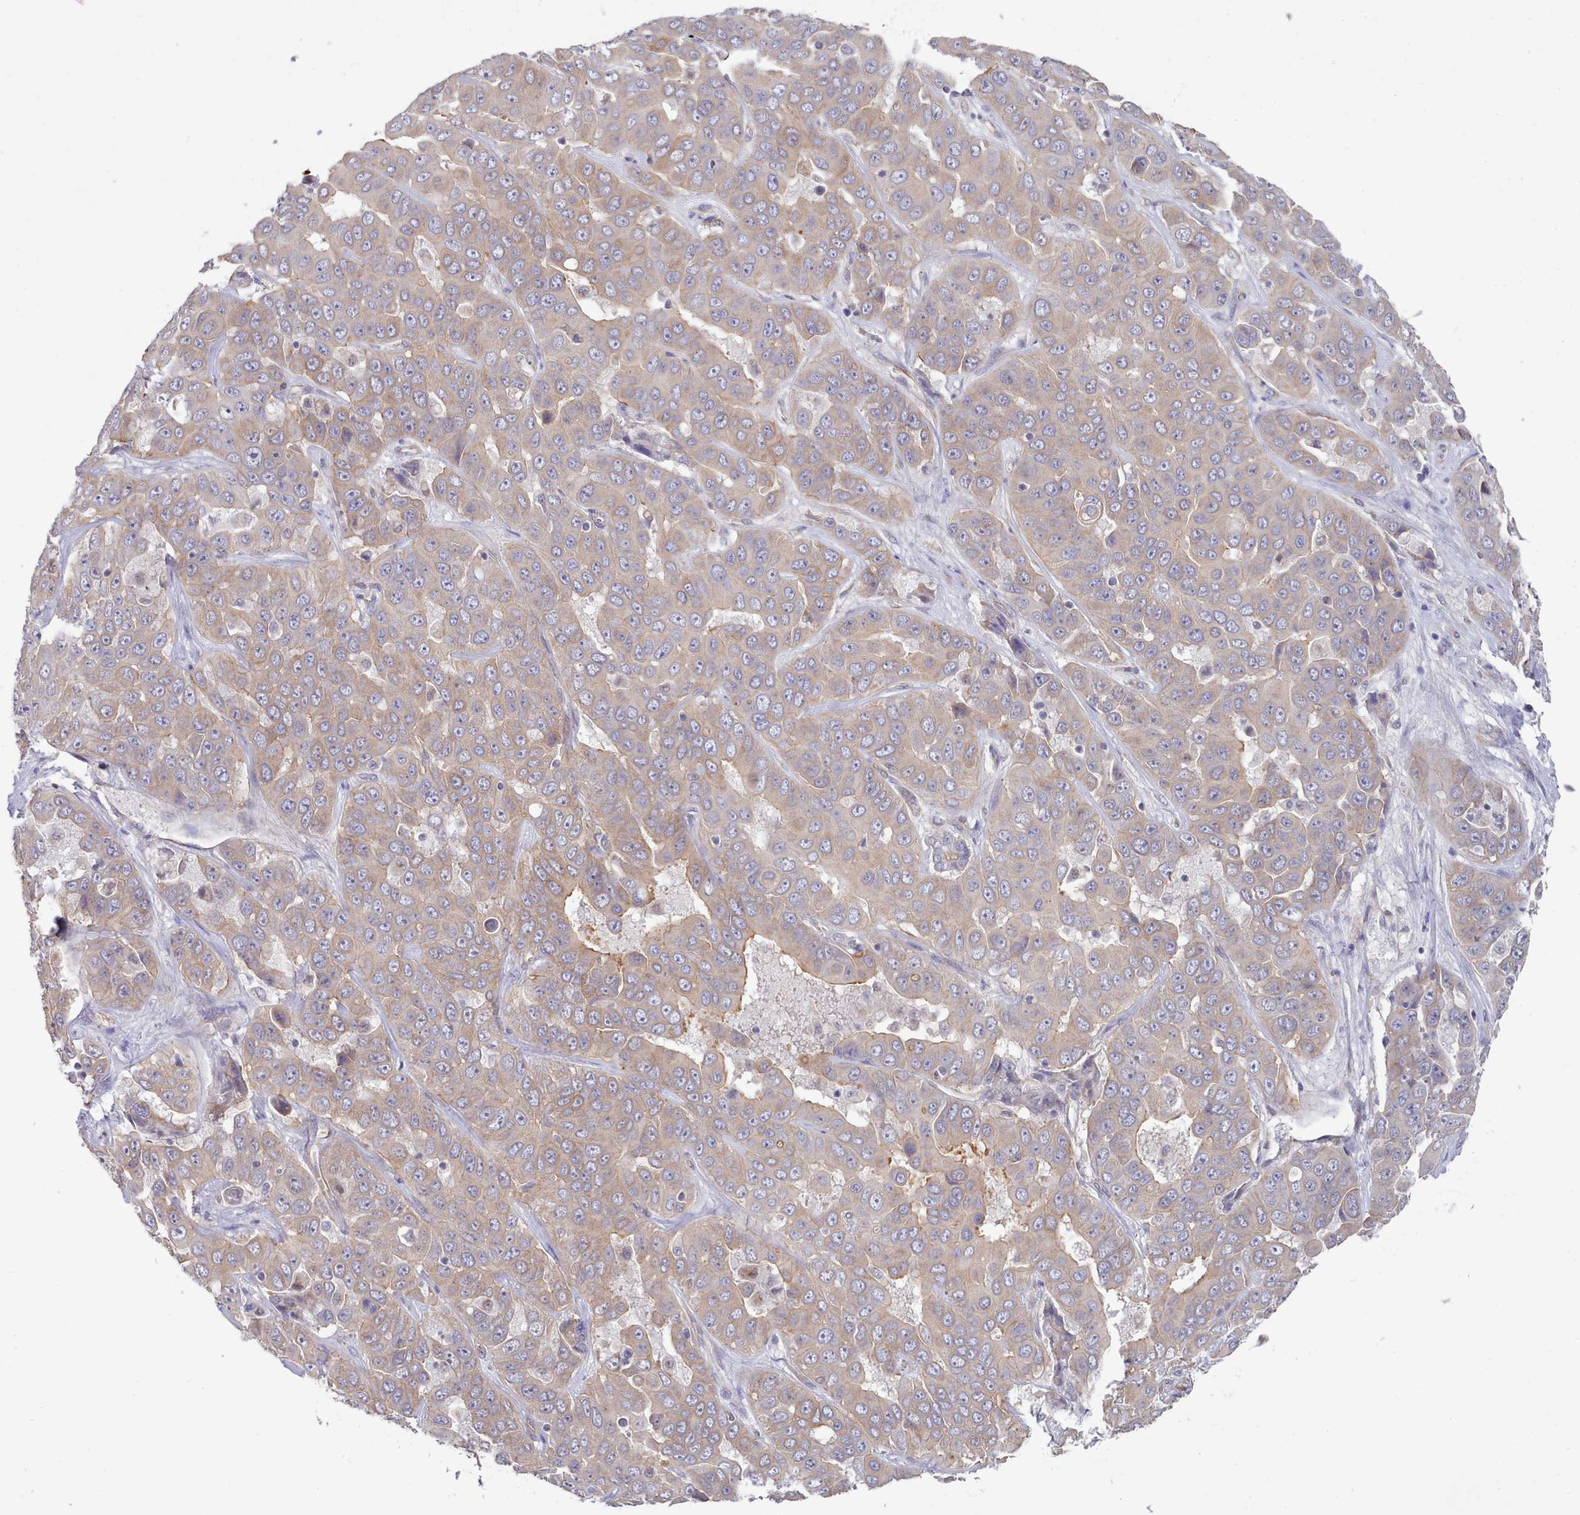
{"staining": {"intensity": "weak", "quantity": ">75%", "location": "cytoplasmic/membranous"}, "tissue": "liver cancer", "cell_type": "Tumor cells", "image_type": "cancer", "snomed": [{"axis": "morphology", "description": "Cholangiocarcinoma"}, {"axis": "topography", "description": "Liver"}], "caption": "Immunohistochemistry (DAB) staining of human cholangiocarcinoma (liver) exhibits weak cytoplasmic/membranous protein expression in approximately >75% of tumor cells. Using DAB (brown) and hematoxylin (blue) stains, captured at high magnification using brightfield microscopy.", "gene": "ZC3H13", "patient": {"sex": "female", "age": 52}}